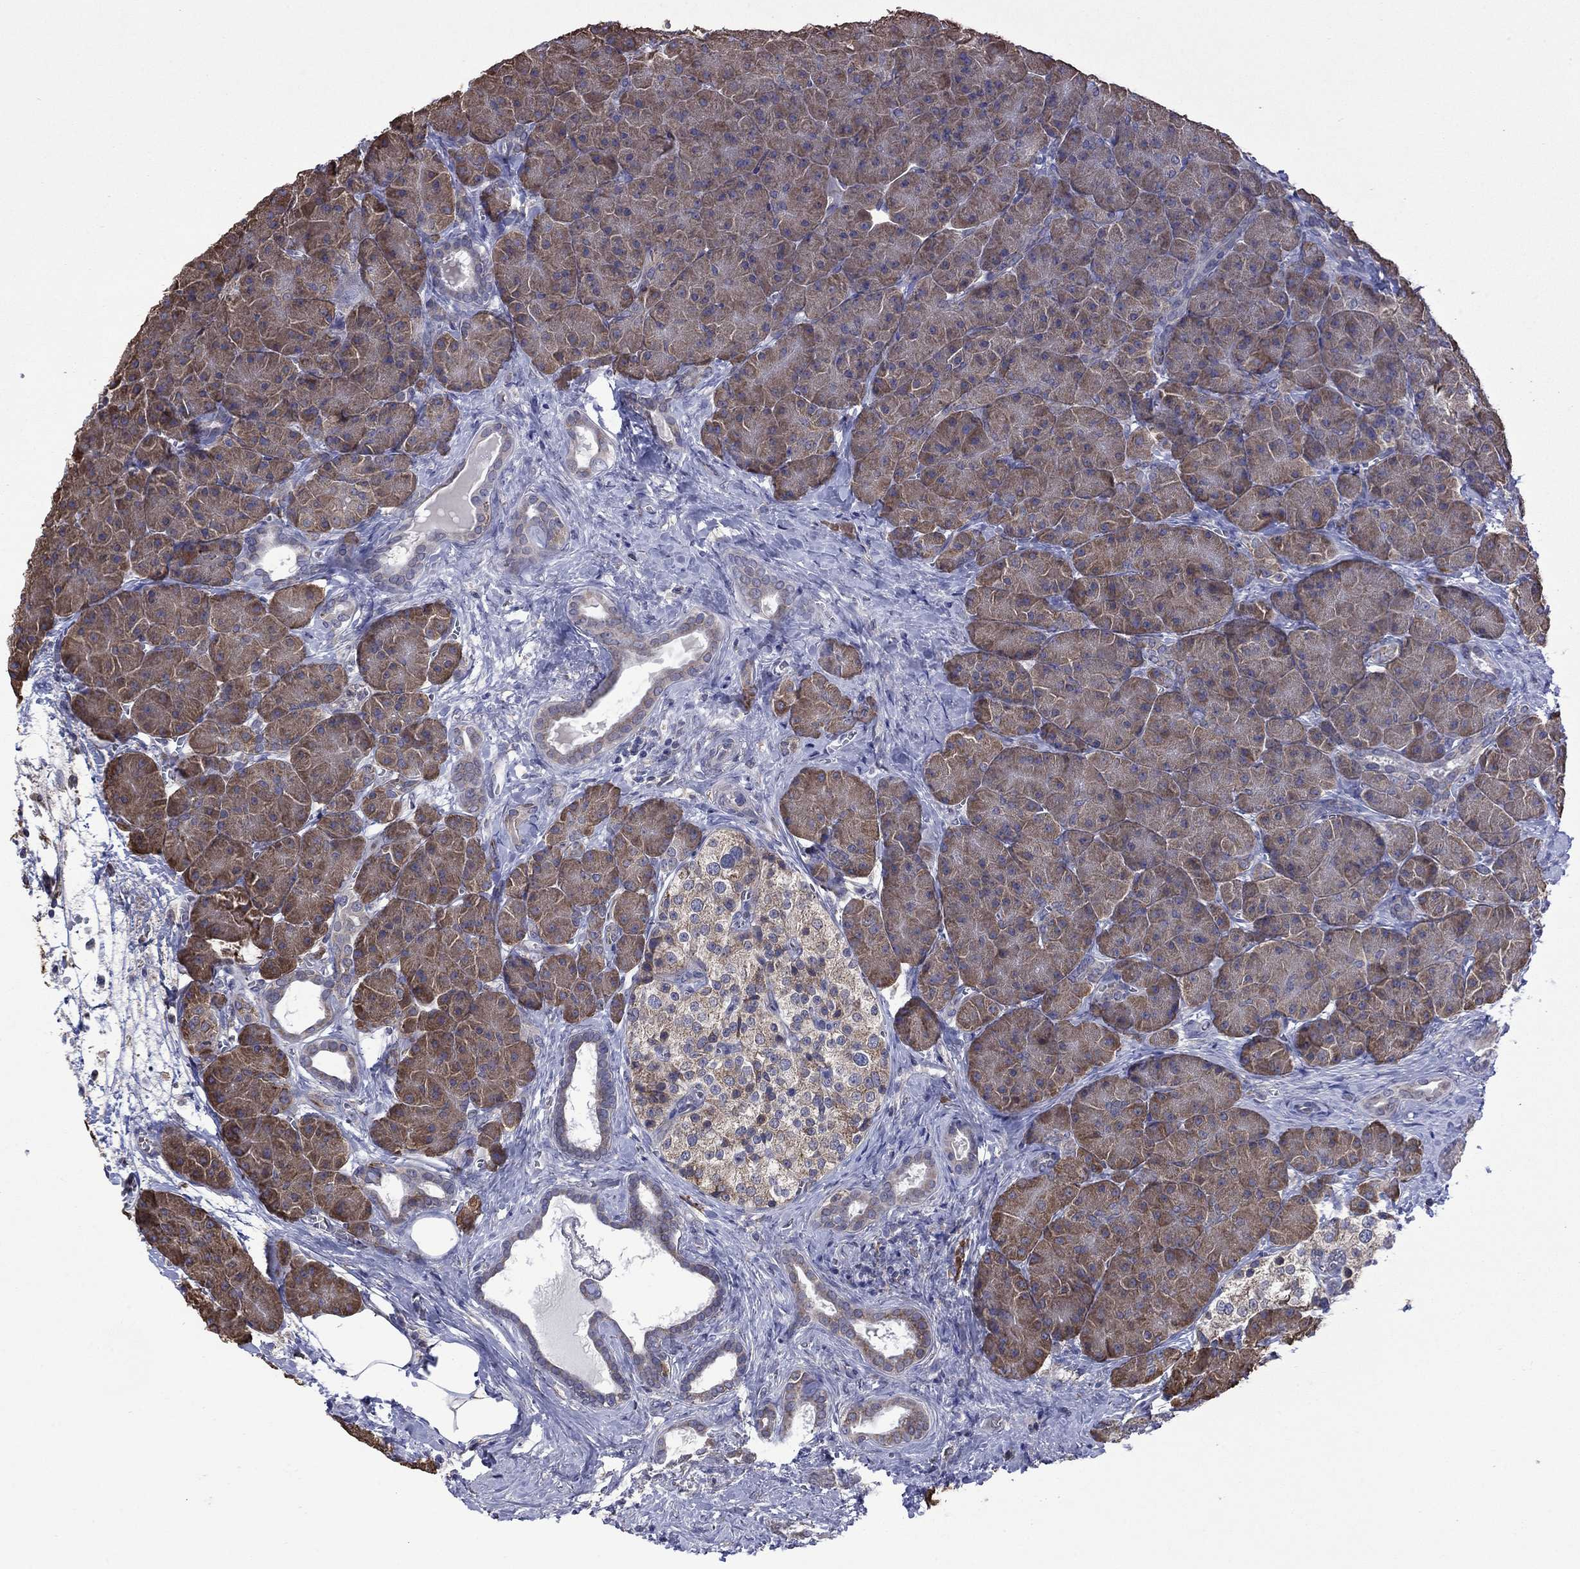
{"staining": {"intensity": "moderate", "quantity": ">75%", "location": "cytoplasmic/membranous"}, "tissue": "pancreas", "cell_type": "Exocrine glandular cells", "image_type": "normal", "snomed": [{"axis": "morphology", "description": "Normal tissue, NOS"}, {"axis": "topography", "description": "Pancreas"}], "caption": "Immunohistochemical staining of normal human pancreas reveals moderate cytoplasmic/membranous protein staining in about >75% of exocrine glandular cells. The protein of interest is stained brown, and the nuclei are stained in blue (DAB (3,3'-diaminobenzidine) IHC with brightfield microscopy, high magnification).", "gene": "FURIN", "patient": {"sex": "male", "age": 61}}